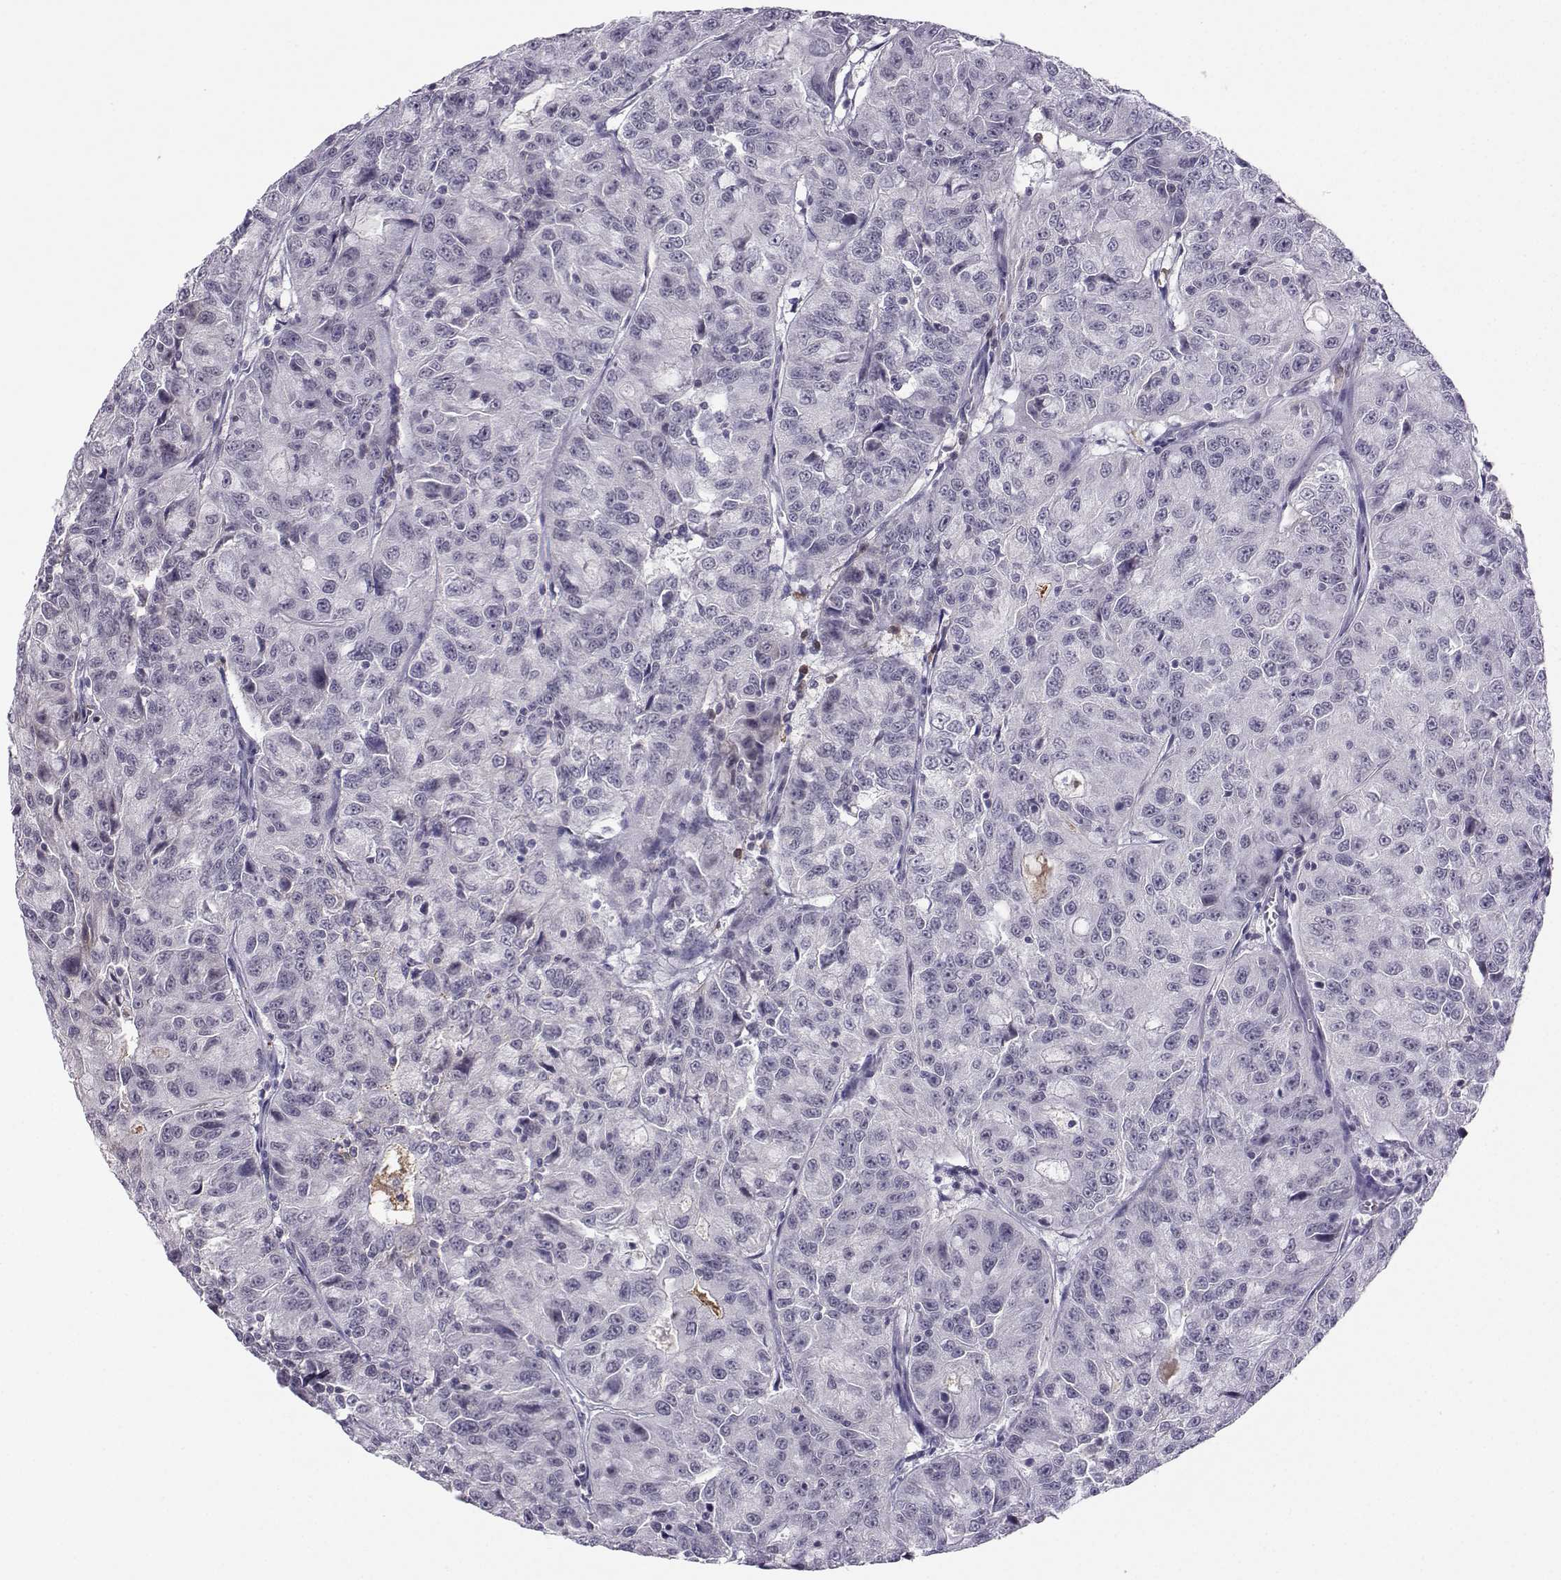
{"staining": {"intensity": "negative", "quantity": "none", "location": "none"}, "tissue": "urothelial cancer", "cell_type": "Tumor cells", "image_type": "cancer", "snomed": [{"axis": "morphology", "description": "Urothelial carcinoma, NOS"}, {"axis": "morphology", "description": "Urothelial carcinoma, High grade"}, {"axis": "topography", "description": "Urinary bladder"}], "caption": "This is a photomicrograph of IHC staining of urothelial cancer, which shows no staining in tumor cells. The staining is performed using DAB brown chromogen with nuclei counter-stained in using hematoxylin.", "gene": "LHX1", "patient": {"sex": "female", "age": 73}}